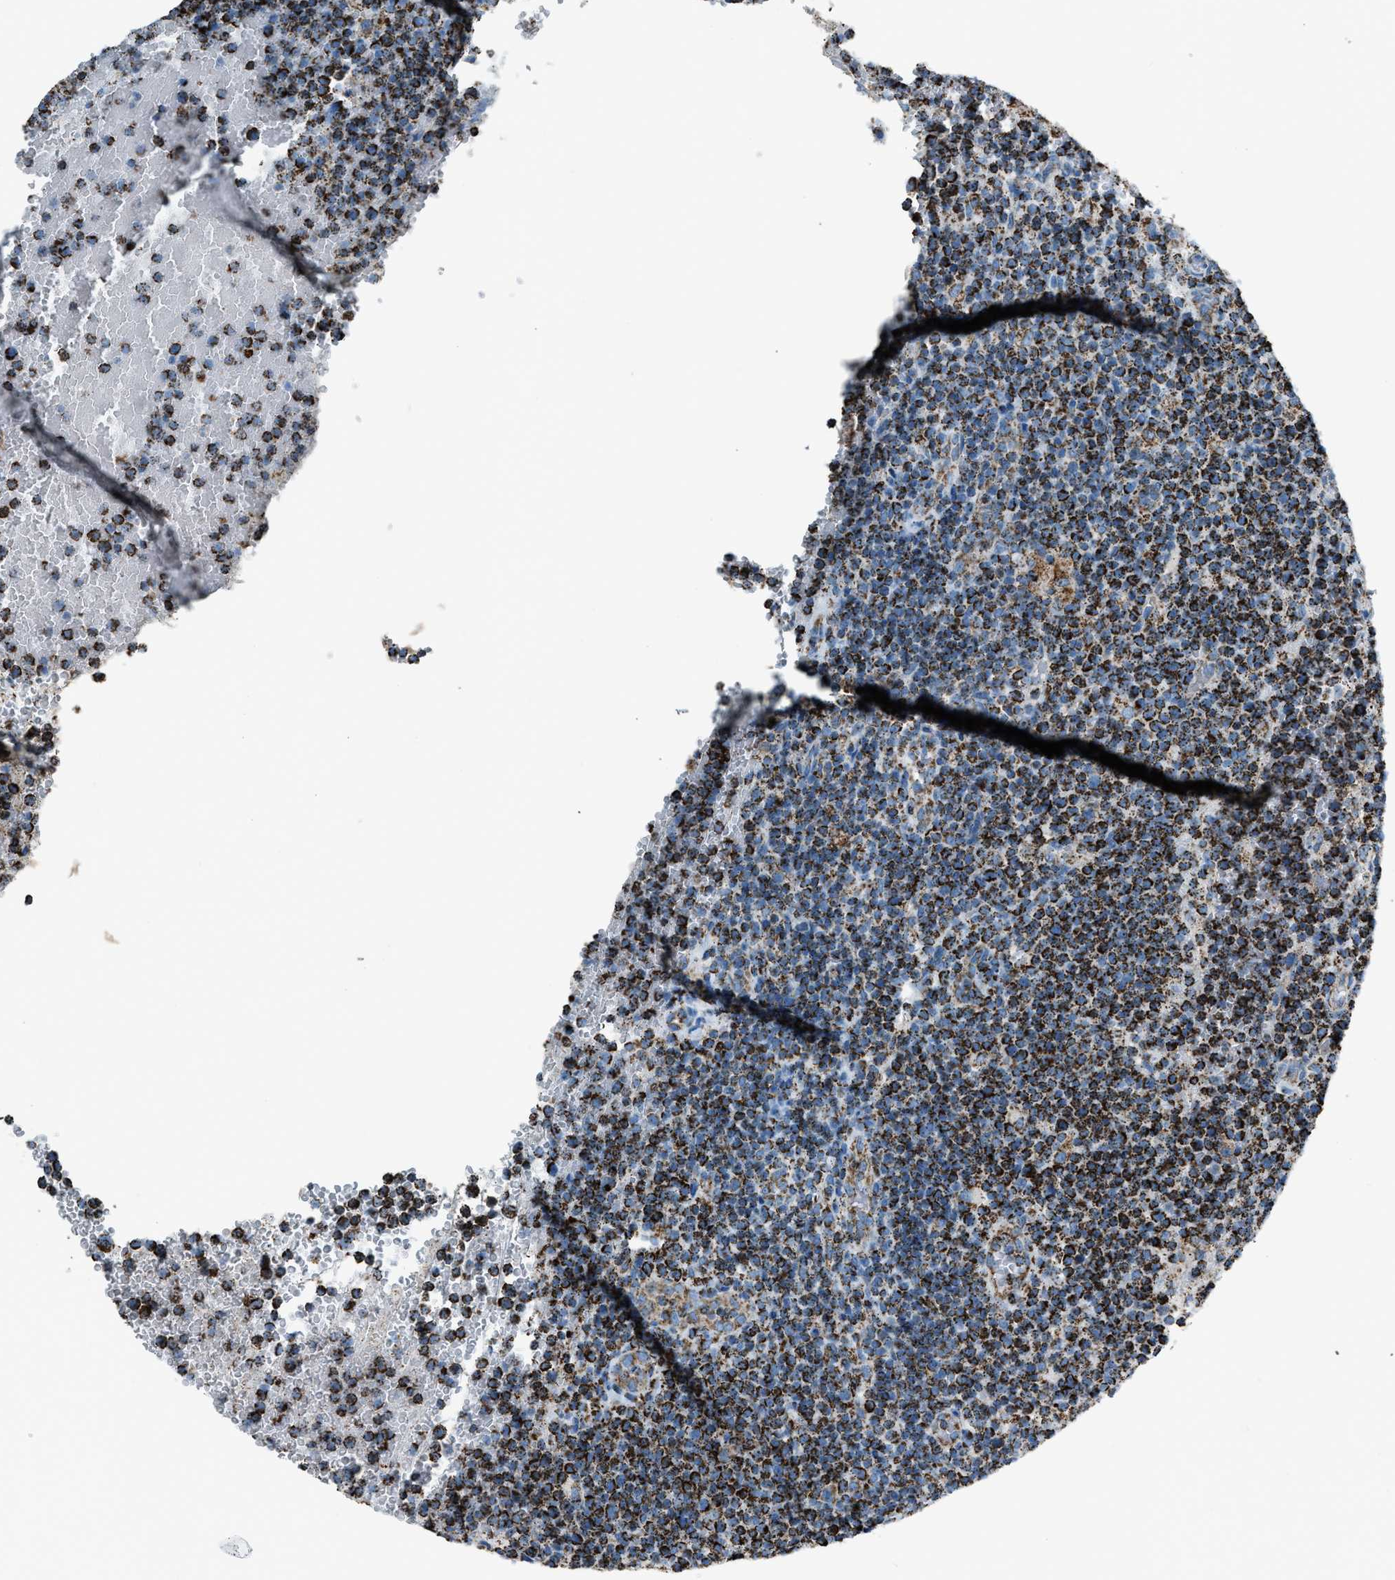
{"staining": {"intensity": "strong", "quantity": ">75%", "location": "cytoplasmic/membranous"}, "tissue": "lymphoma", "cell_type": "Tumor cells", "image_type": "cancer", "snomed": [{"axis": "morphology", "description": "Malignant lymphoma, non-Hodgkin's type, High grade"}, {"axis": "topography", "description": "Lymph node"}], "caption": "This photomicrograph reveals immunohistochemistry (IHC) staining of human high-grade malignant lymphoma, non-Hodgkin's type, with high strong cytoplasmic/membranous staining in about >75% of tumor cells.", "gene": "MDH2", "patient": {"sex": "male", "age": 61}}